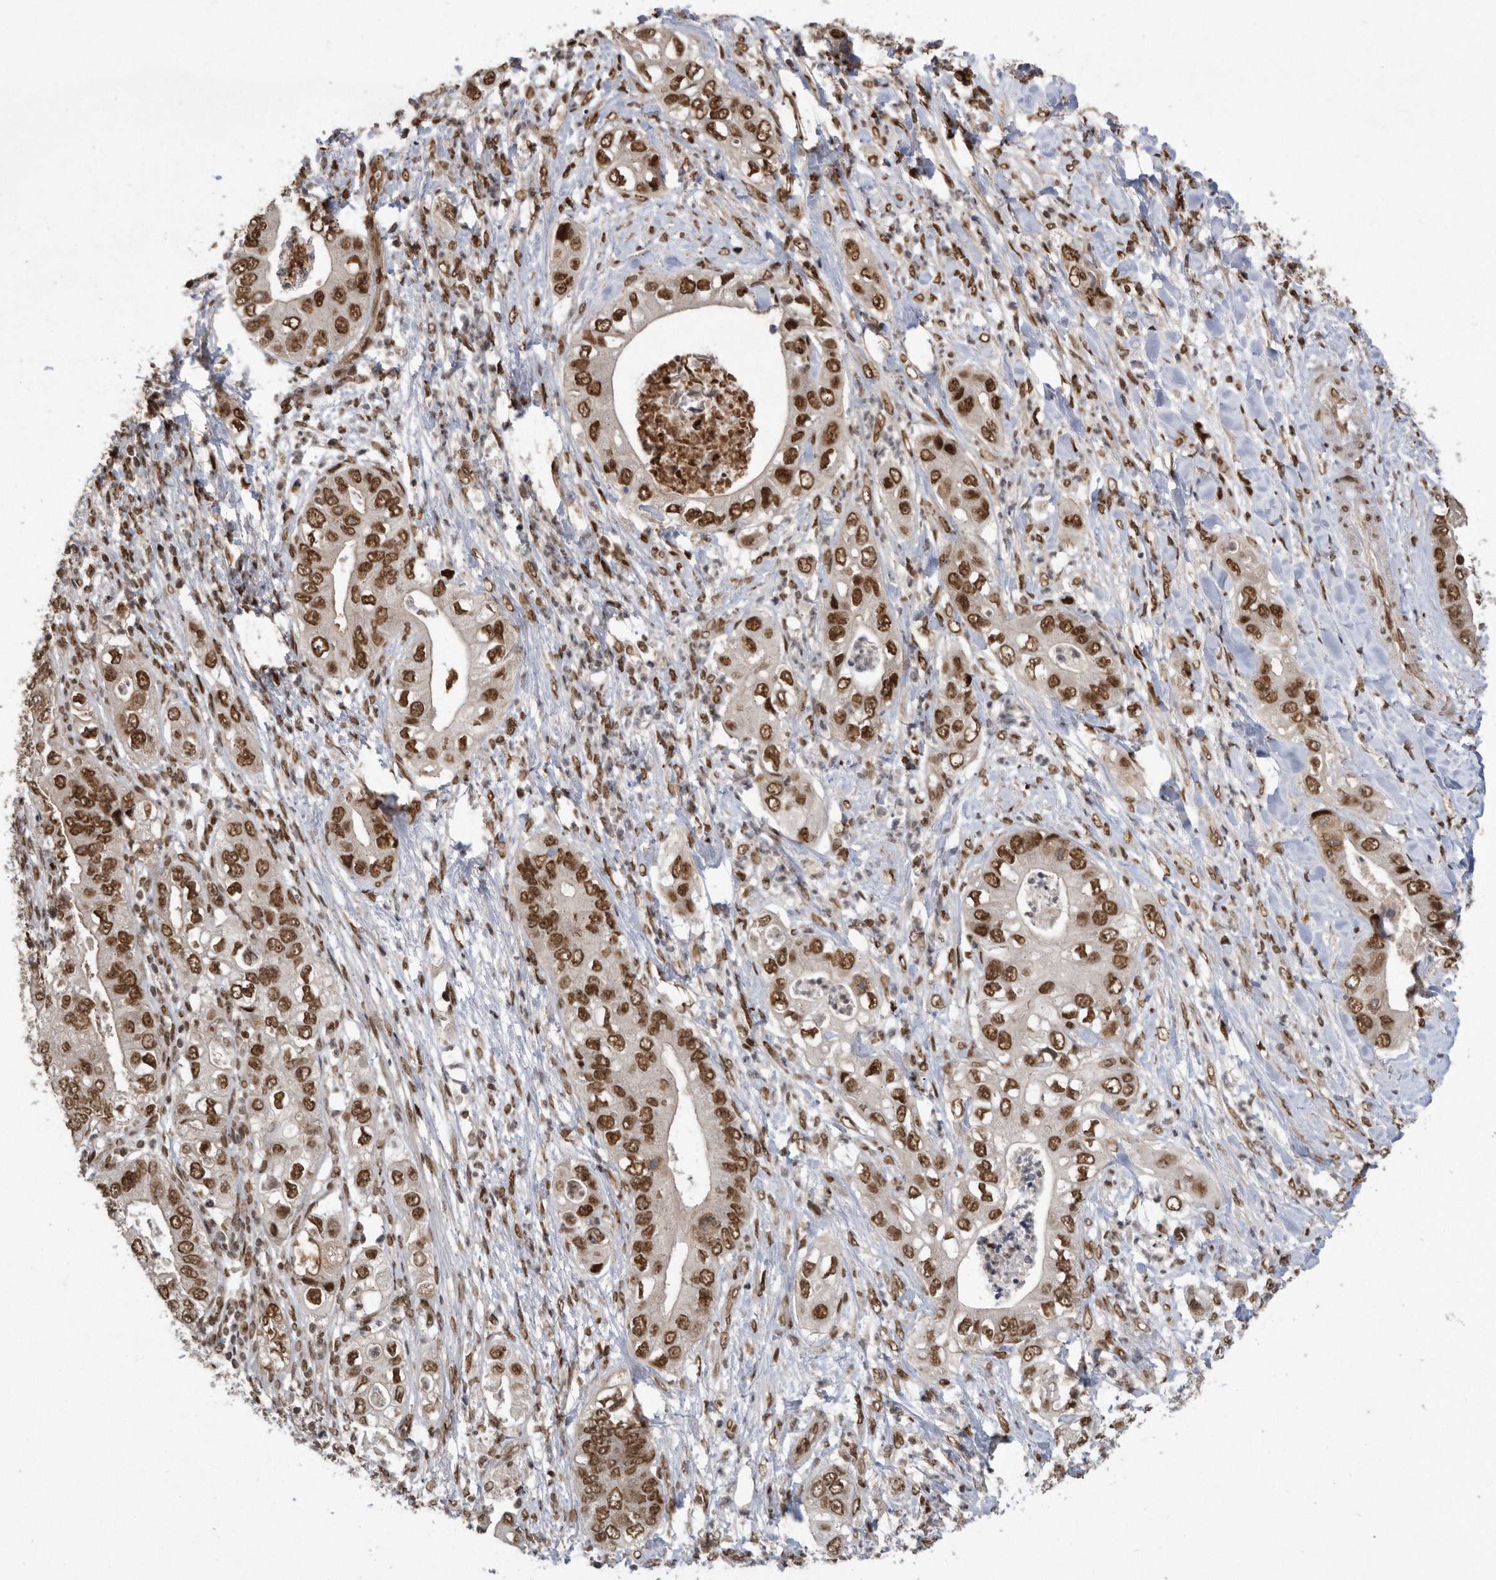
{"staining": {"intensity": "strong", "quantity": ">75%", "location": "nuclear"}, "tissue": "pancreatic cancer", "cell_type": "Tumor cells", "image_type": "cancer", "snomed": [{"axis": "morphology", "description": "Adenocarcinoma, NOS"}, {"axis": "topography", "description": "Pancreas"}], "caption": "This is a histology image of immunohistochemistry (IHC) staining of pancreatic adenocarcinoma, which shows strong expression in the nuclear of tumor cells.", "gene": "TDRD3", "patient": {"sex": "female", "age": 78}}